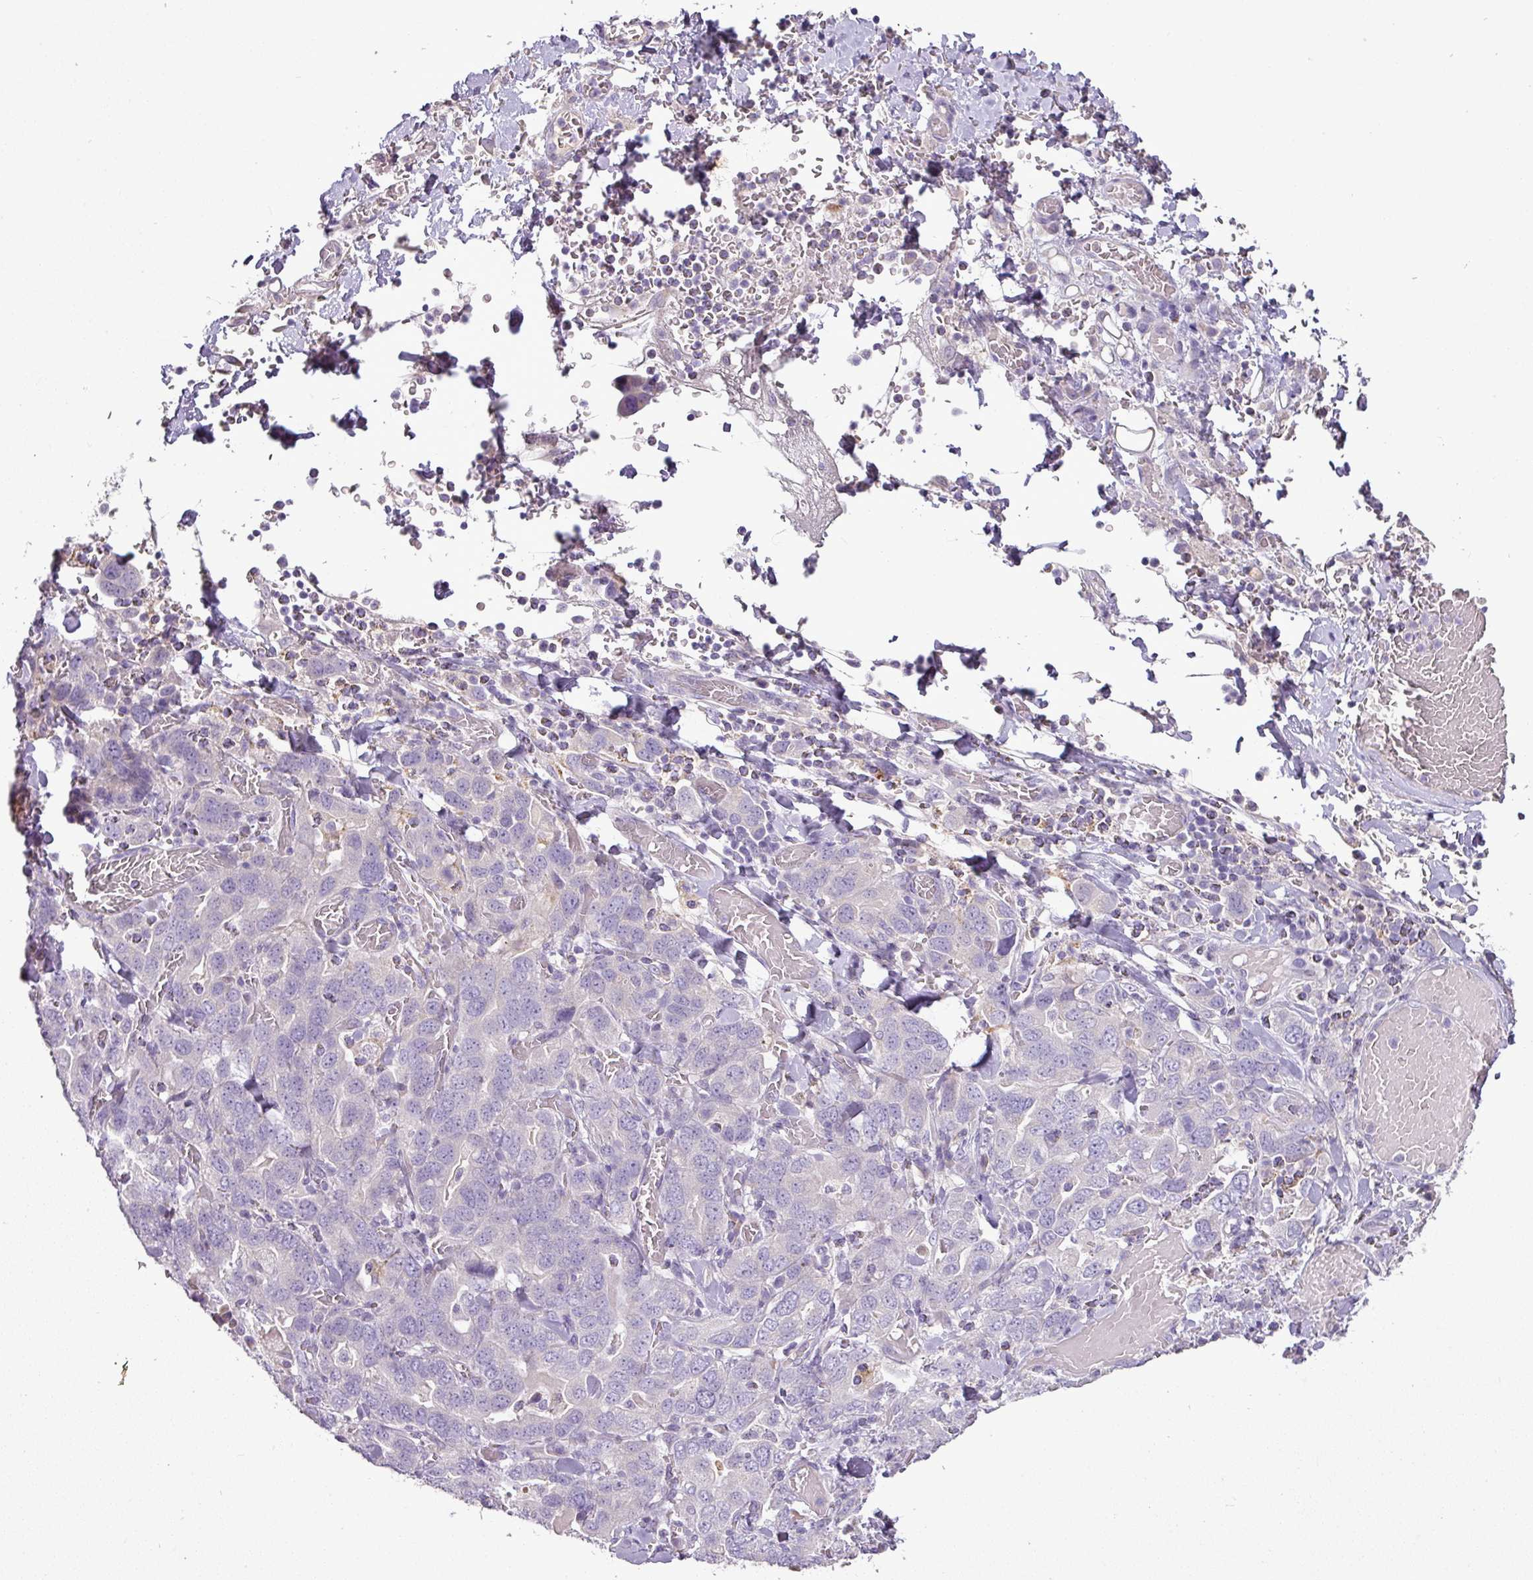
{"staining": {"intensity": "negative", "quantity": "none", "location": "none"}, "tissue": "stomach cancer", "cell_type": "Tumor cells", "image_type": "cancer", "snomed": [{"axis": "morphology", "description": "Adenocarcinoma, NOS"}, {"axis": "topography", "description": "Stomach, upper"}, {"axis": "topography", "description": "Stomach"}], "caption": "The micrograph exhibits no significant positivity in tumor cells of stomach adenocarcinoma.", "gene": "BRINP2", "patient": {"sex": "male", "age": 62}}